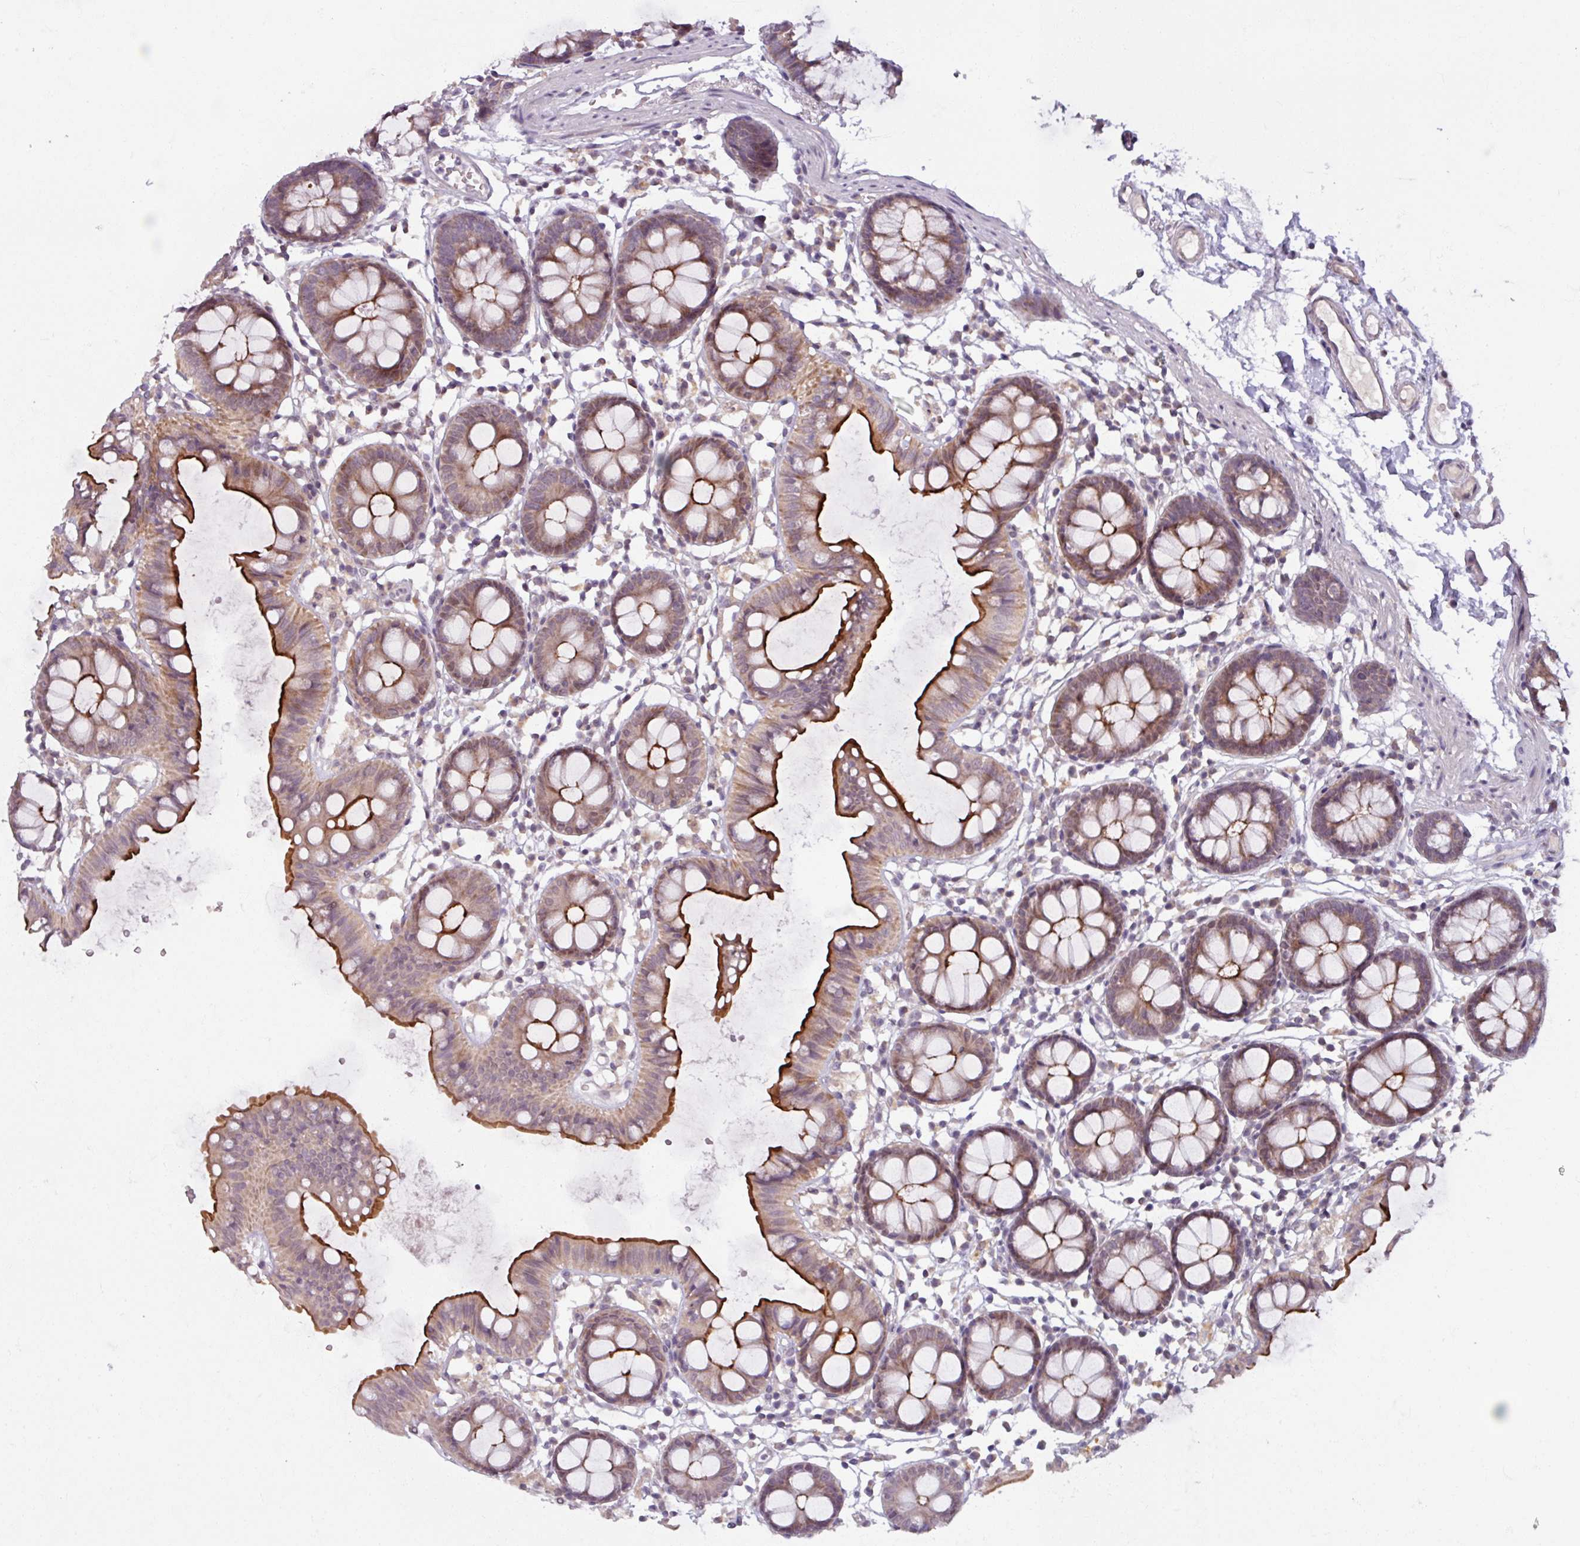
{"staining": {"intensity": "weak", "quantity": "25%-75%", "location": "cytoplasmic/membranous"}, "tissue": "colon", "cell_type": "Endothelial cells", "image_type": "normal", "snomed": [{"axis": "morphology", "description": "Normal tissue, NOS"}, {"axis": "topography", "description": "Colon"}], "caption": "Colon stained with IHC exhibits weak cytoplasmic/membranous staining in about 25%-75% of endothelial cells. (brown staining indicates protein expression, while blue staining denotes nuclei).", "gene": "OGFOD3", "patient": {"sex": "female", "age": 84}}